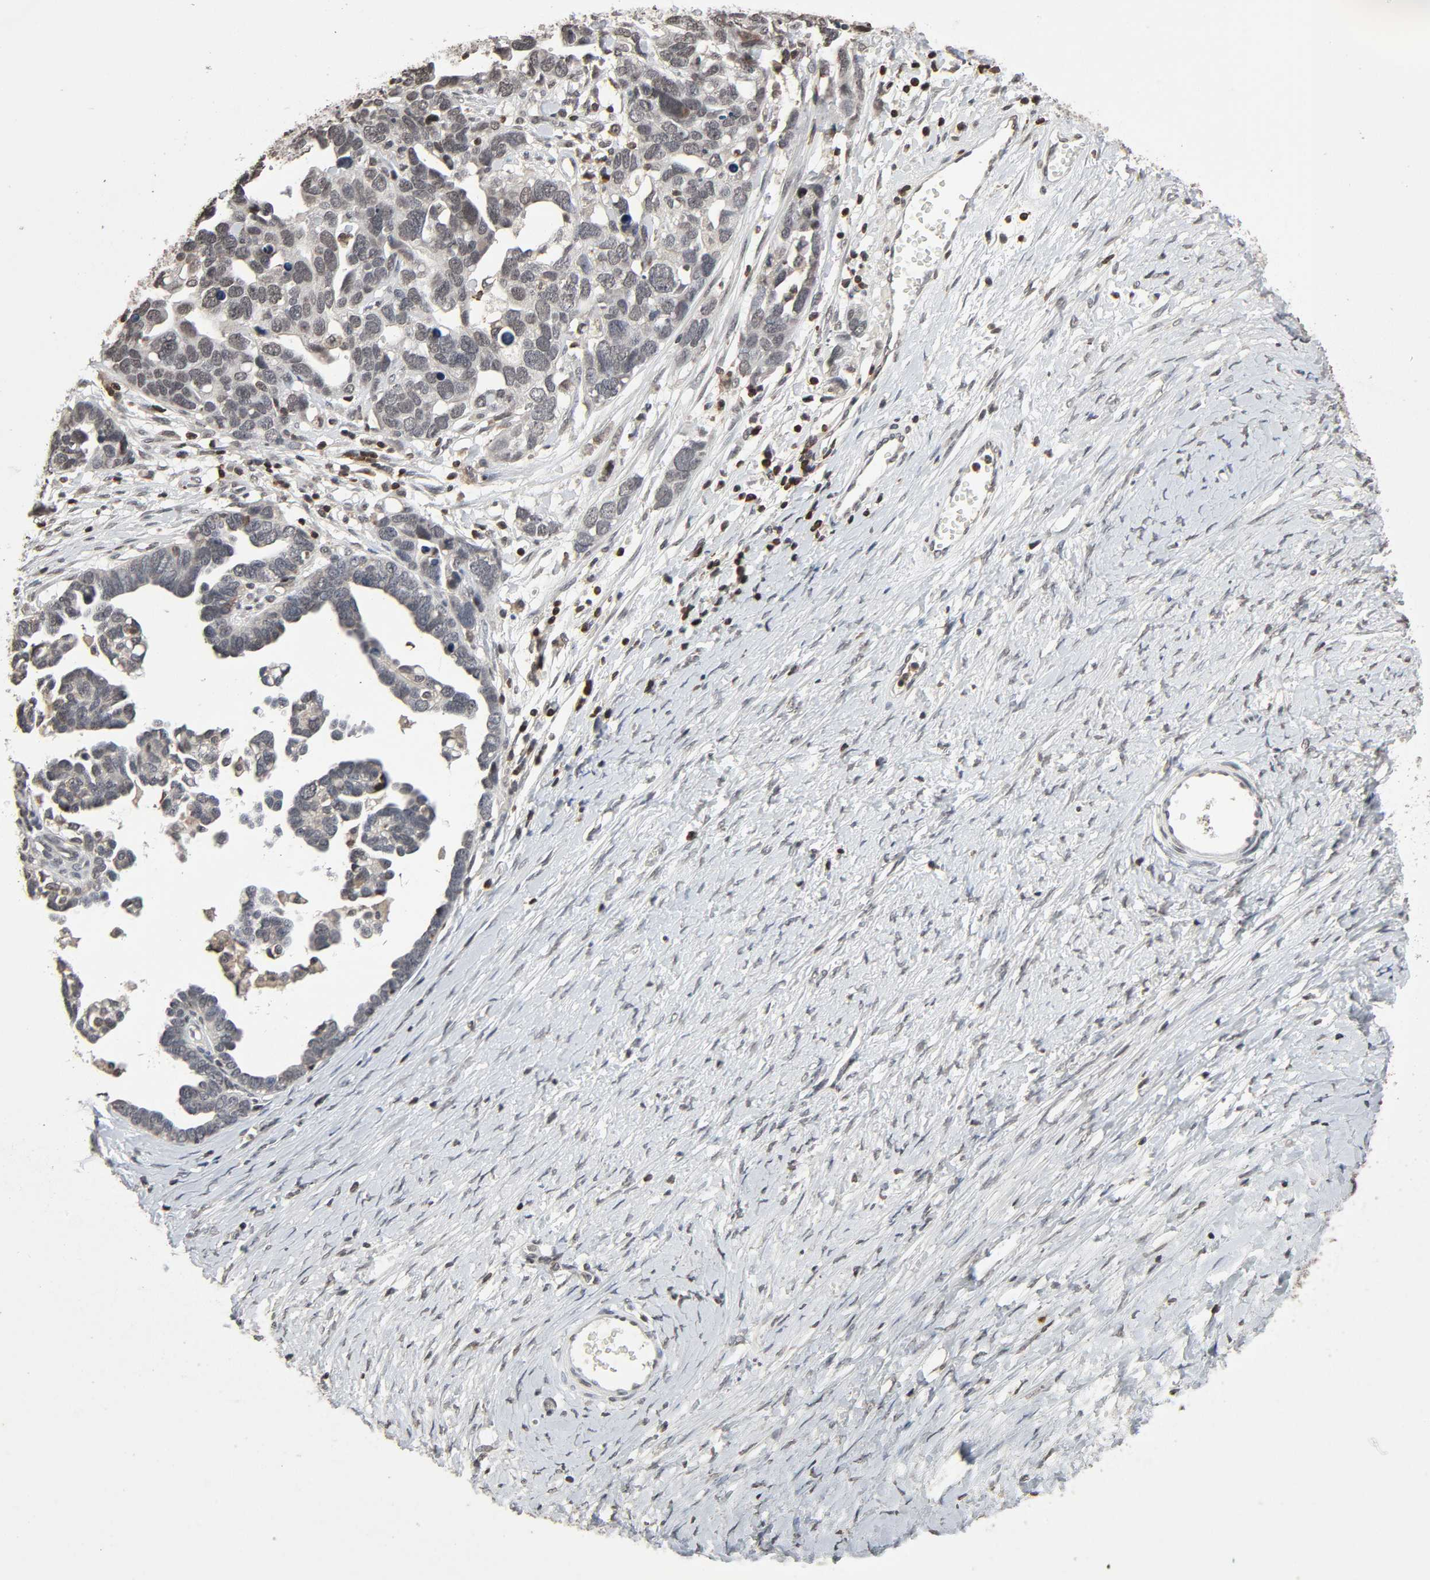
{"staining": {"intensity": "negative", "quantity": "none", "location": "none"}, "tissue": "ovarian cancer", "cell_type": "Tumor cells", "image_type": "cancer", "snomed": [{"axis": "morphology", "description": "Cystadenocarcinoma, serous, NOS"}, {"axis": "topography", "description": "Ovary"}], "caption": "High magnification brightfield microscopy of ovarian serous cystadenocarcinoma stained with DAB (3,3'-diaminobenzidine) (brown) and counterstained with hematoxylin (blue): tumor cells show no significant positivity. (IHC, brightfield microscopy, high magnification).", "gene": "STK4", "patient": {"sex": "female", "age": 54}}